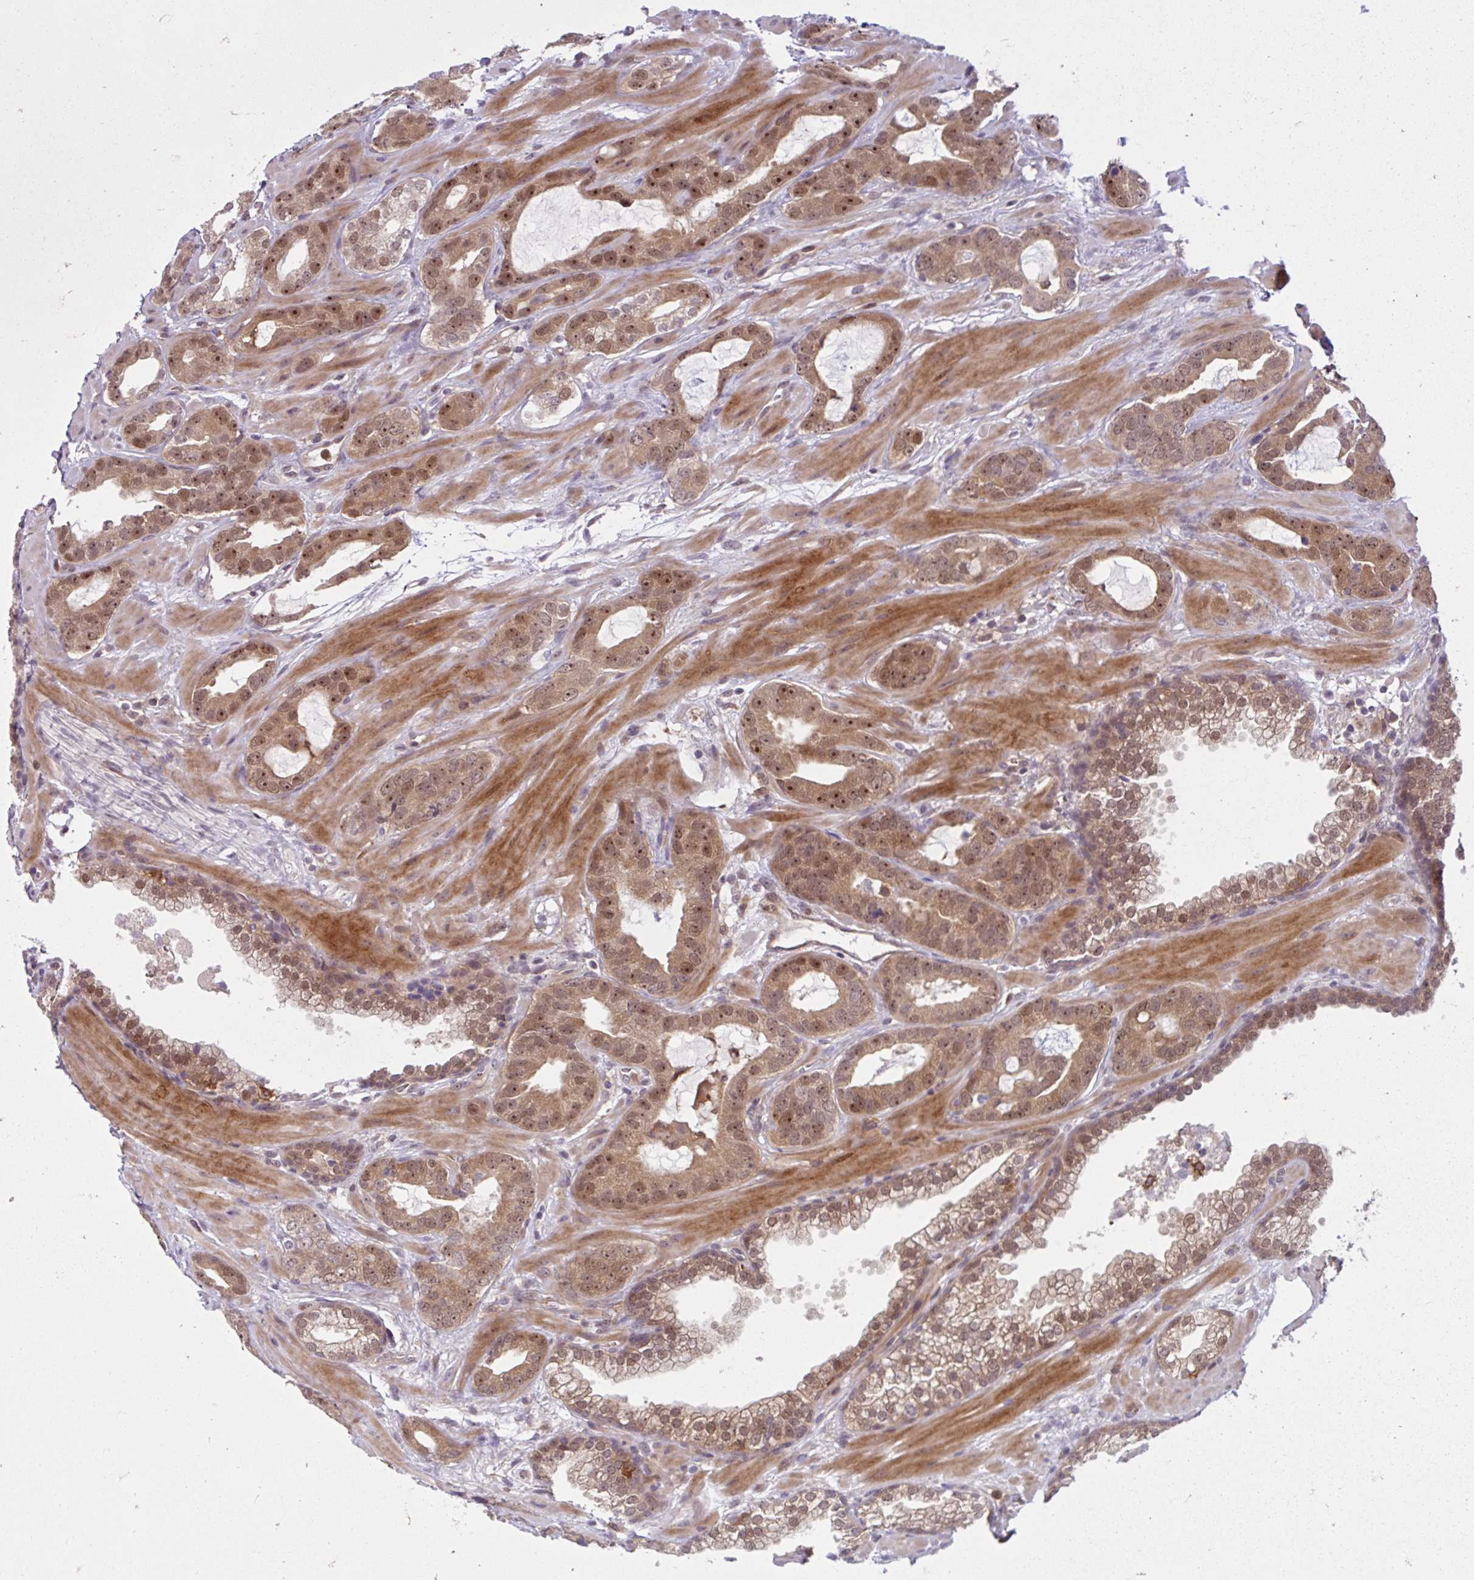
{"staining": {"intensity": "moderate", "quantity": ">75%", "location": "cytoplasmic/membranous,nuclear"}, "tissue": "prostate cancer", "cell_type": "Tumor cells", "image_type": "cancer", "snomed": [{"axis": "morphology", "description": "Adenocarcinoma, Low grade"}, {"axis": "topography", "description": "Prostate"}], "caption": "Immunohistochemistry (DAB) staining of human prostate low-grade adenocarcinoma displays moderate cytoplasmic/membranous and nuclear protein staining in about >75% of tumor cells.", "gene": "HMBS", "patient": {"sex": "male", "age": 62}}